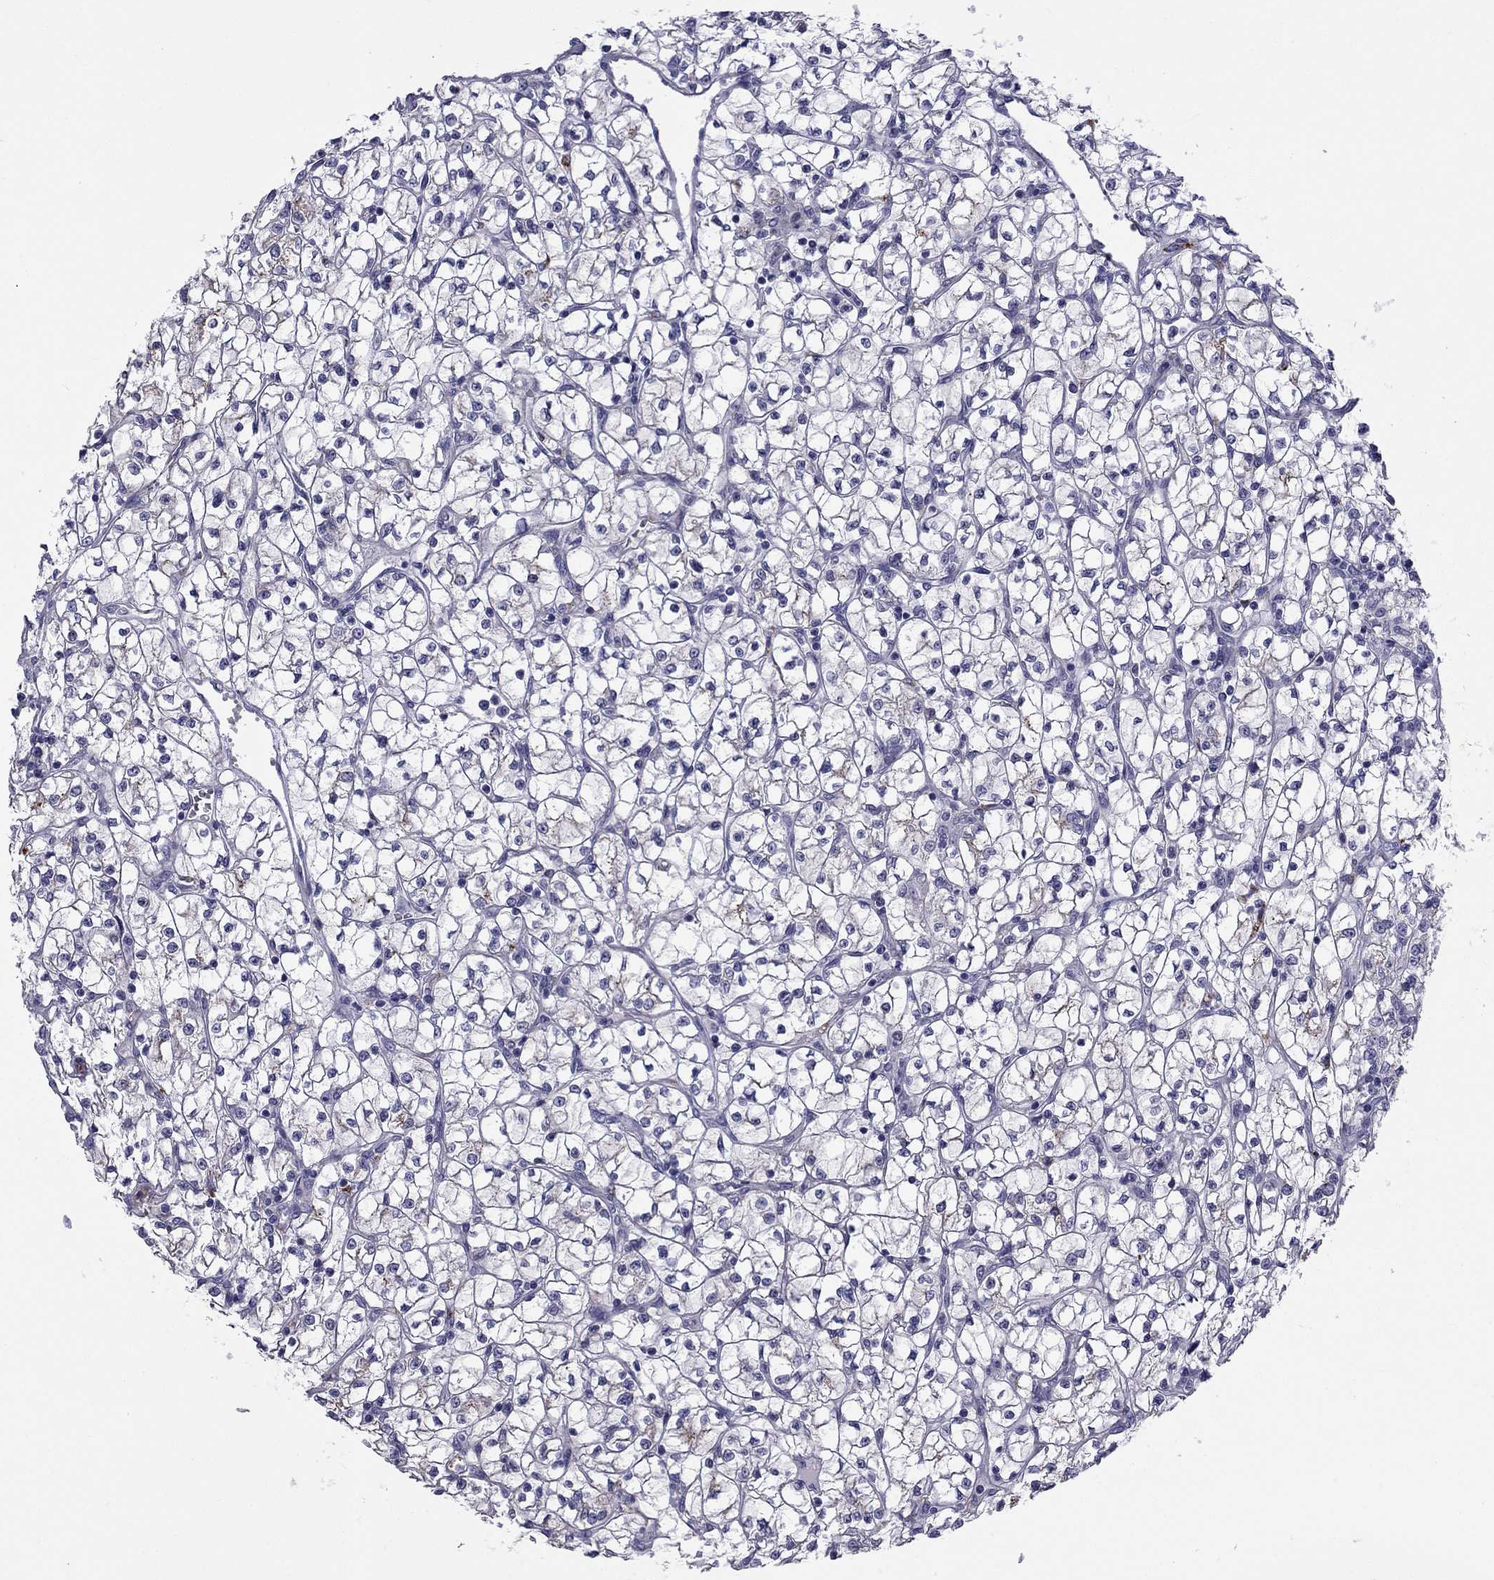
{"staining": {"intensity": "negative", "quantity": "none", "location": "none"}, "tissue": "renal cancer", "cell_type": "Tumor cells", "image_type": "cancer", "snomed": [{"axis": "morphology", "description": "Adenocarcinoma, NOS"}, {"axis": "topography", "description": "Kidney"}], "caption": "Human renal cancer stained for a protein using immunohistochemistry exhibits no staining in tumor cells.", "gene": "CLPSL2", "patient": {"sex": "female", "age": 64}}